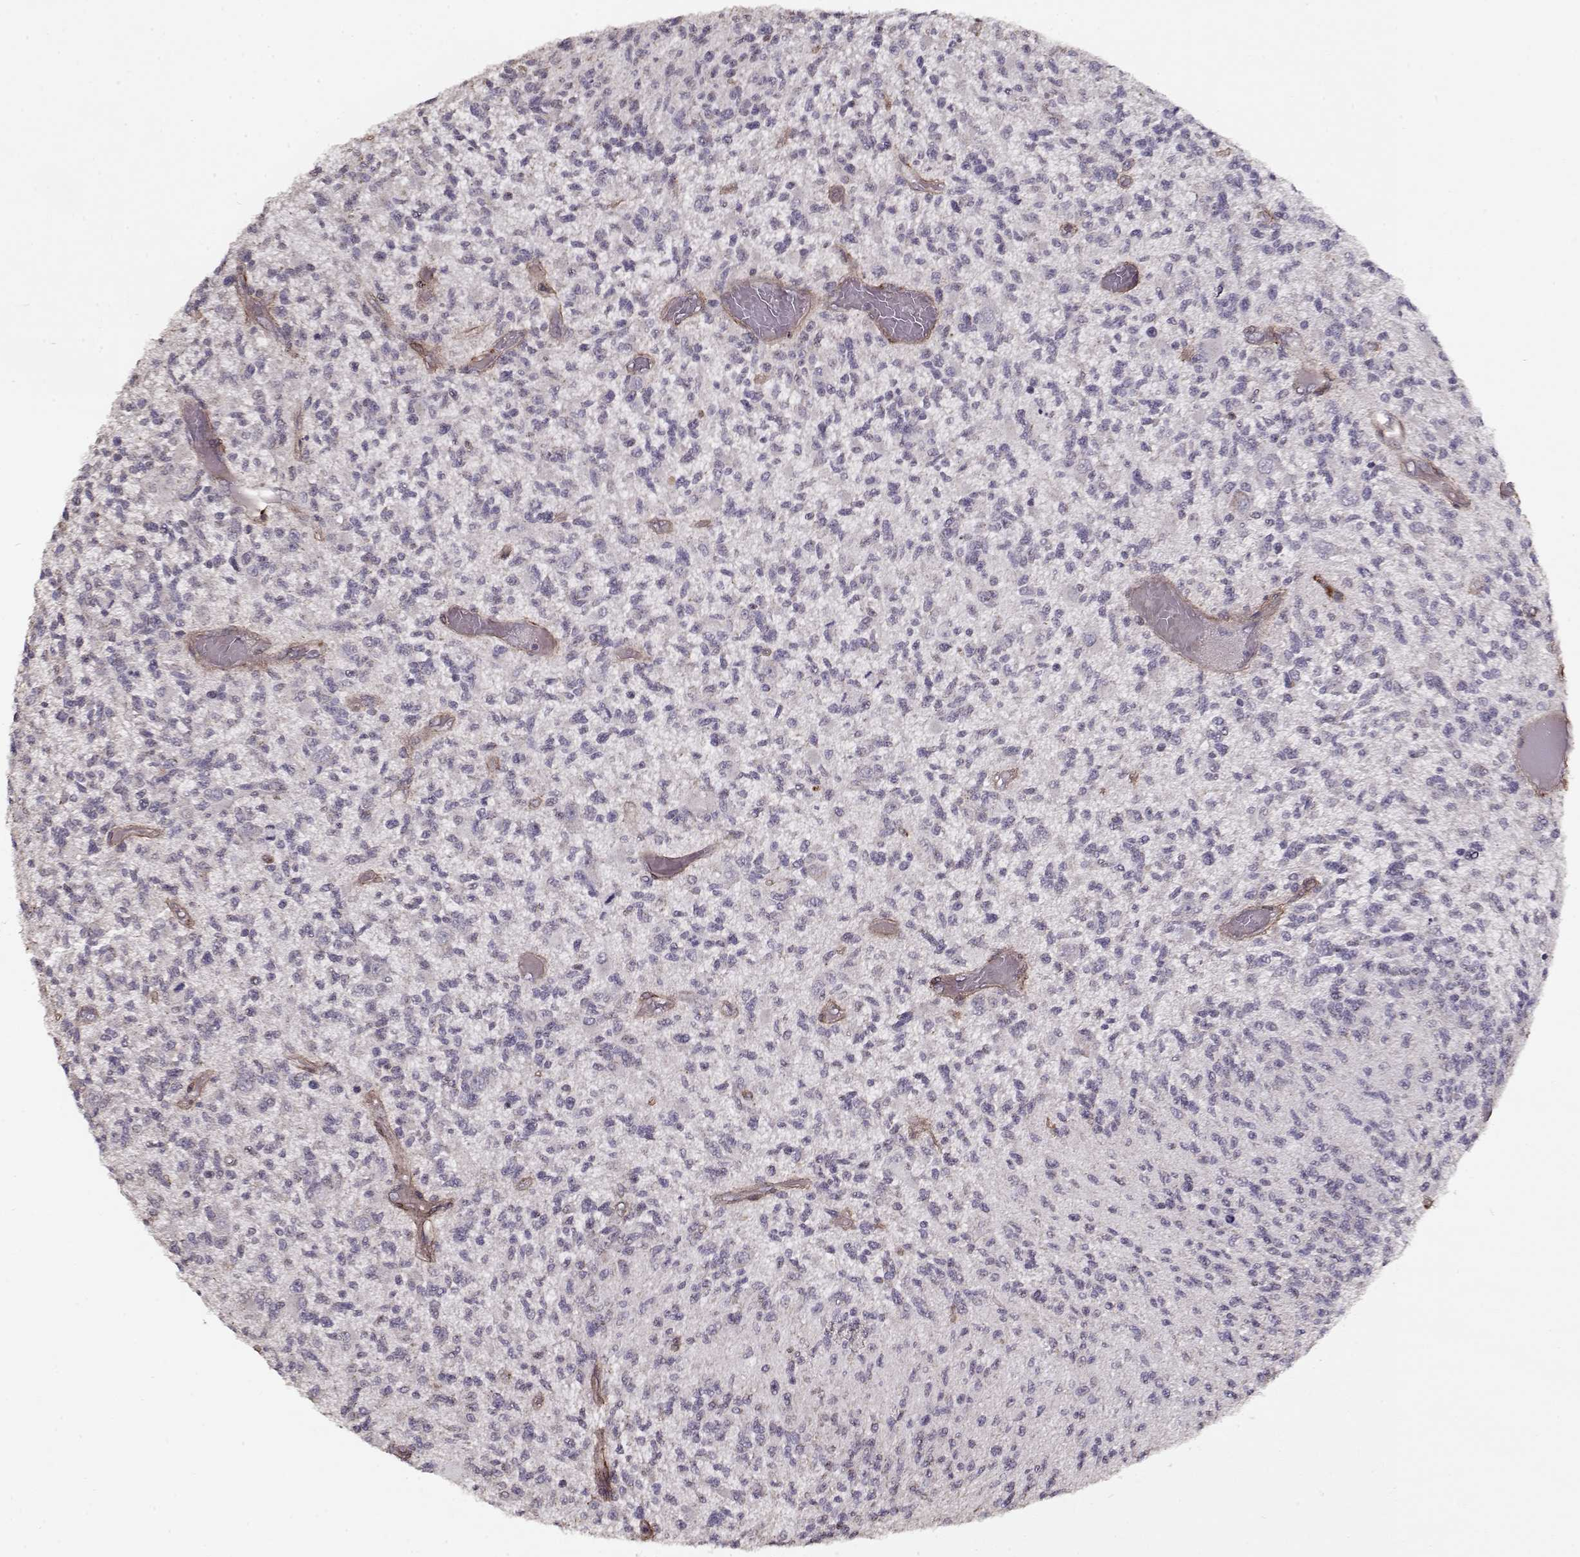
{"staining": {"intensity": "negative", "quantity": "none", "location": "none"}, "tissue": "glioma", "cell_type": "Tumor cells", "image_type": "cancer", "snomed": [{"axis": "morphology", "description": "Glioma, malignant, High grade"}, {"axis": "topography", "description": "Brain"}], "caption": "Tumor cells show no significant staining in glioma. Brightfield microscopy of immunohistochemistry stained with DAB (brown) and hematoxylin (blue), captured at high magnification.", "gene": "LAMA2", "patient": {"sex": "female", "age": 63}}